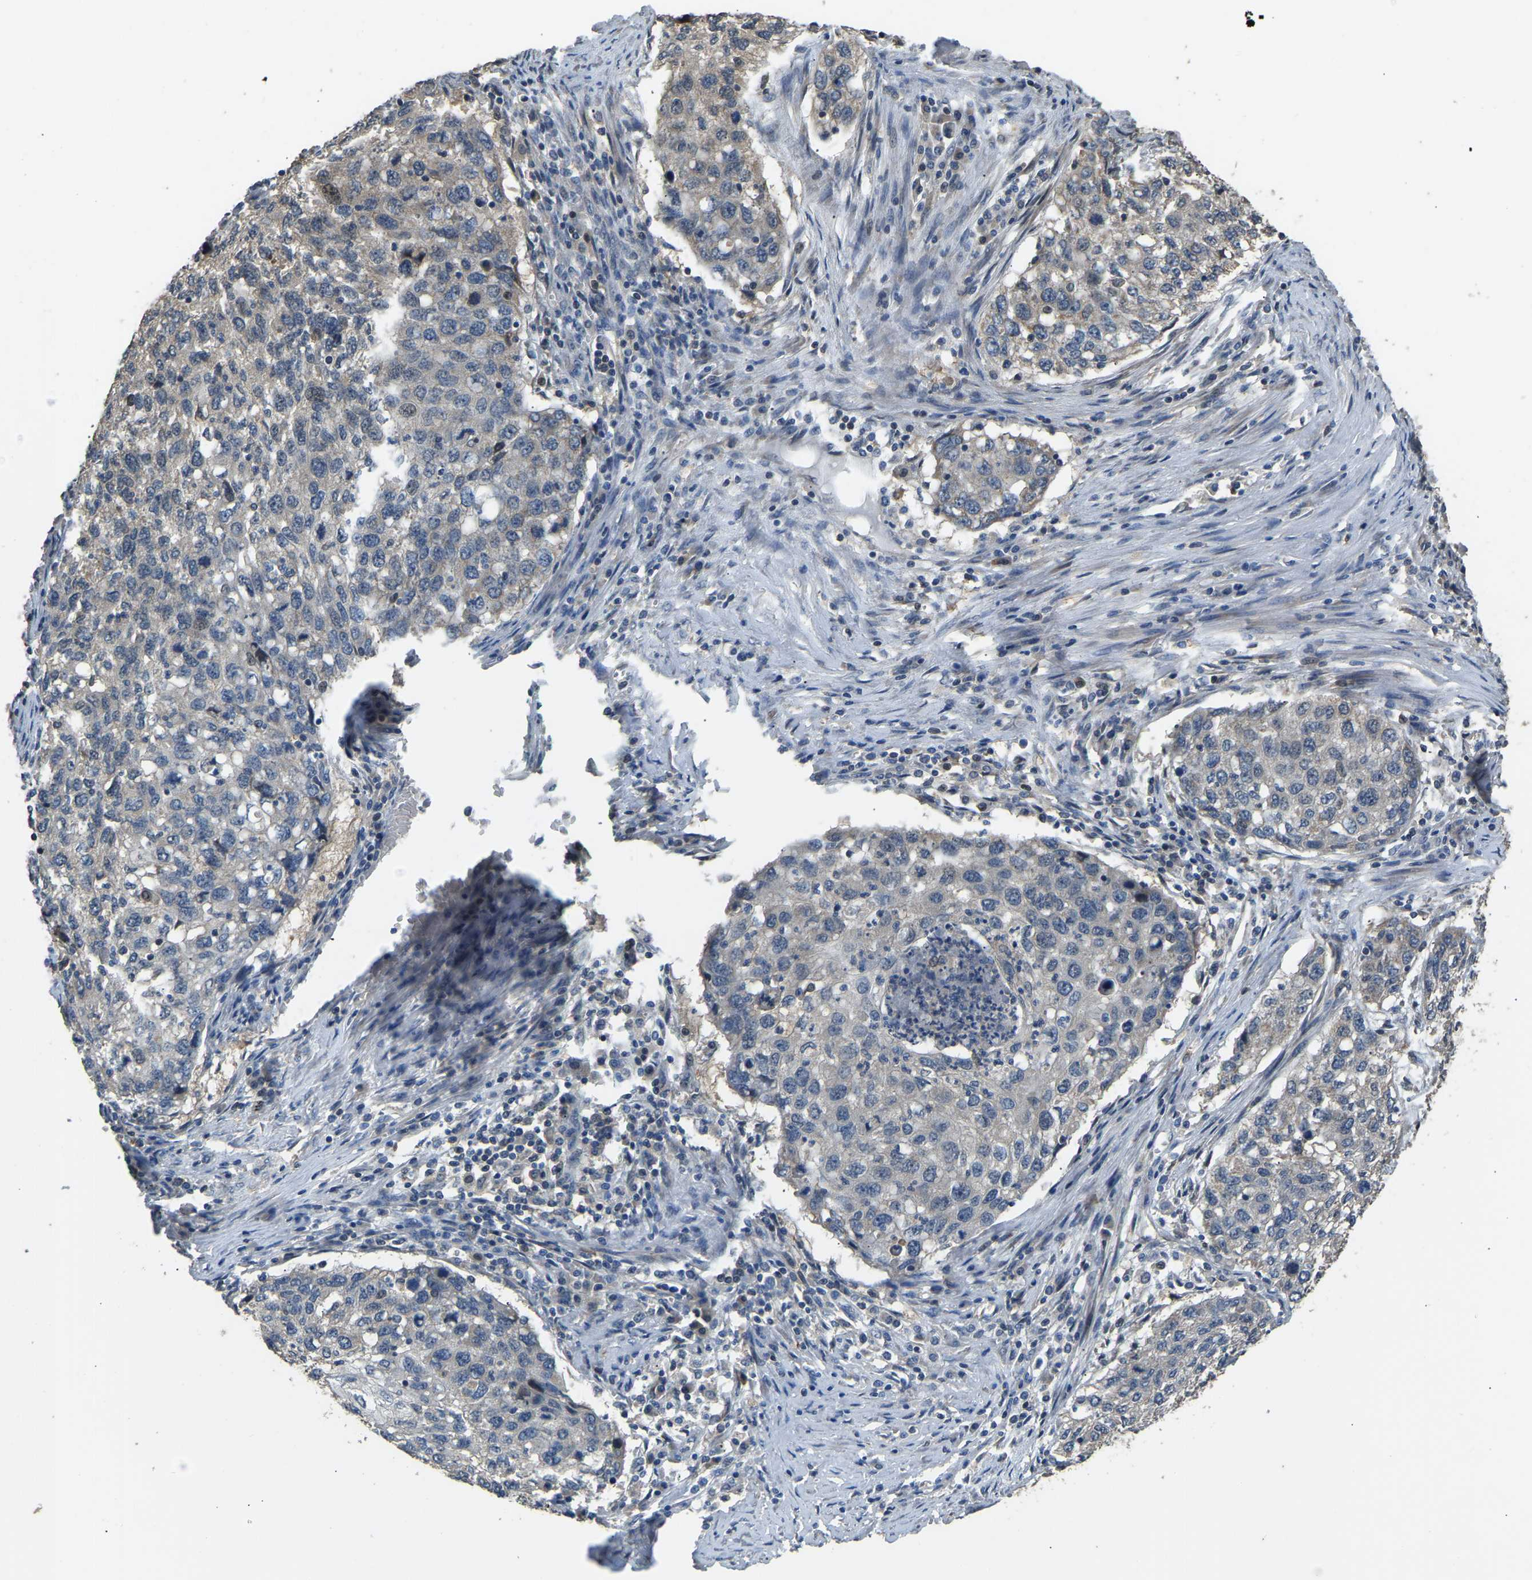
{"staining": {"intensity": "weak", "quantity": "<25%", "location": "cytoplasmic/membranous"}, "tissue": "lung cancer", "cell_type": "Tumor cells", "image_type": "cancer", "snomed": [{"axis": "morphology", "description": "Squamous cell carcinoma, NOS"}, {"axis": "topography", "description": "Lung"}], "caption": "This is an immunohistochemistry (IHC) photomicrograph of lung cancer (squamous cell carcinoma). There is no expression in tumor cells.", "gene": "TUFM", "patient": {"sex": "female", "age": 63}}